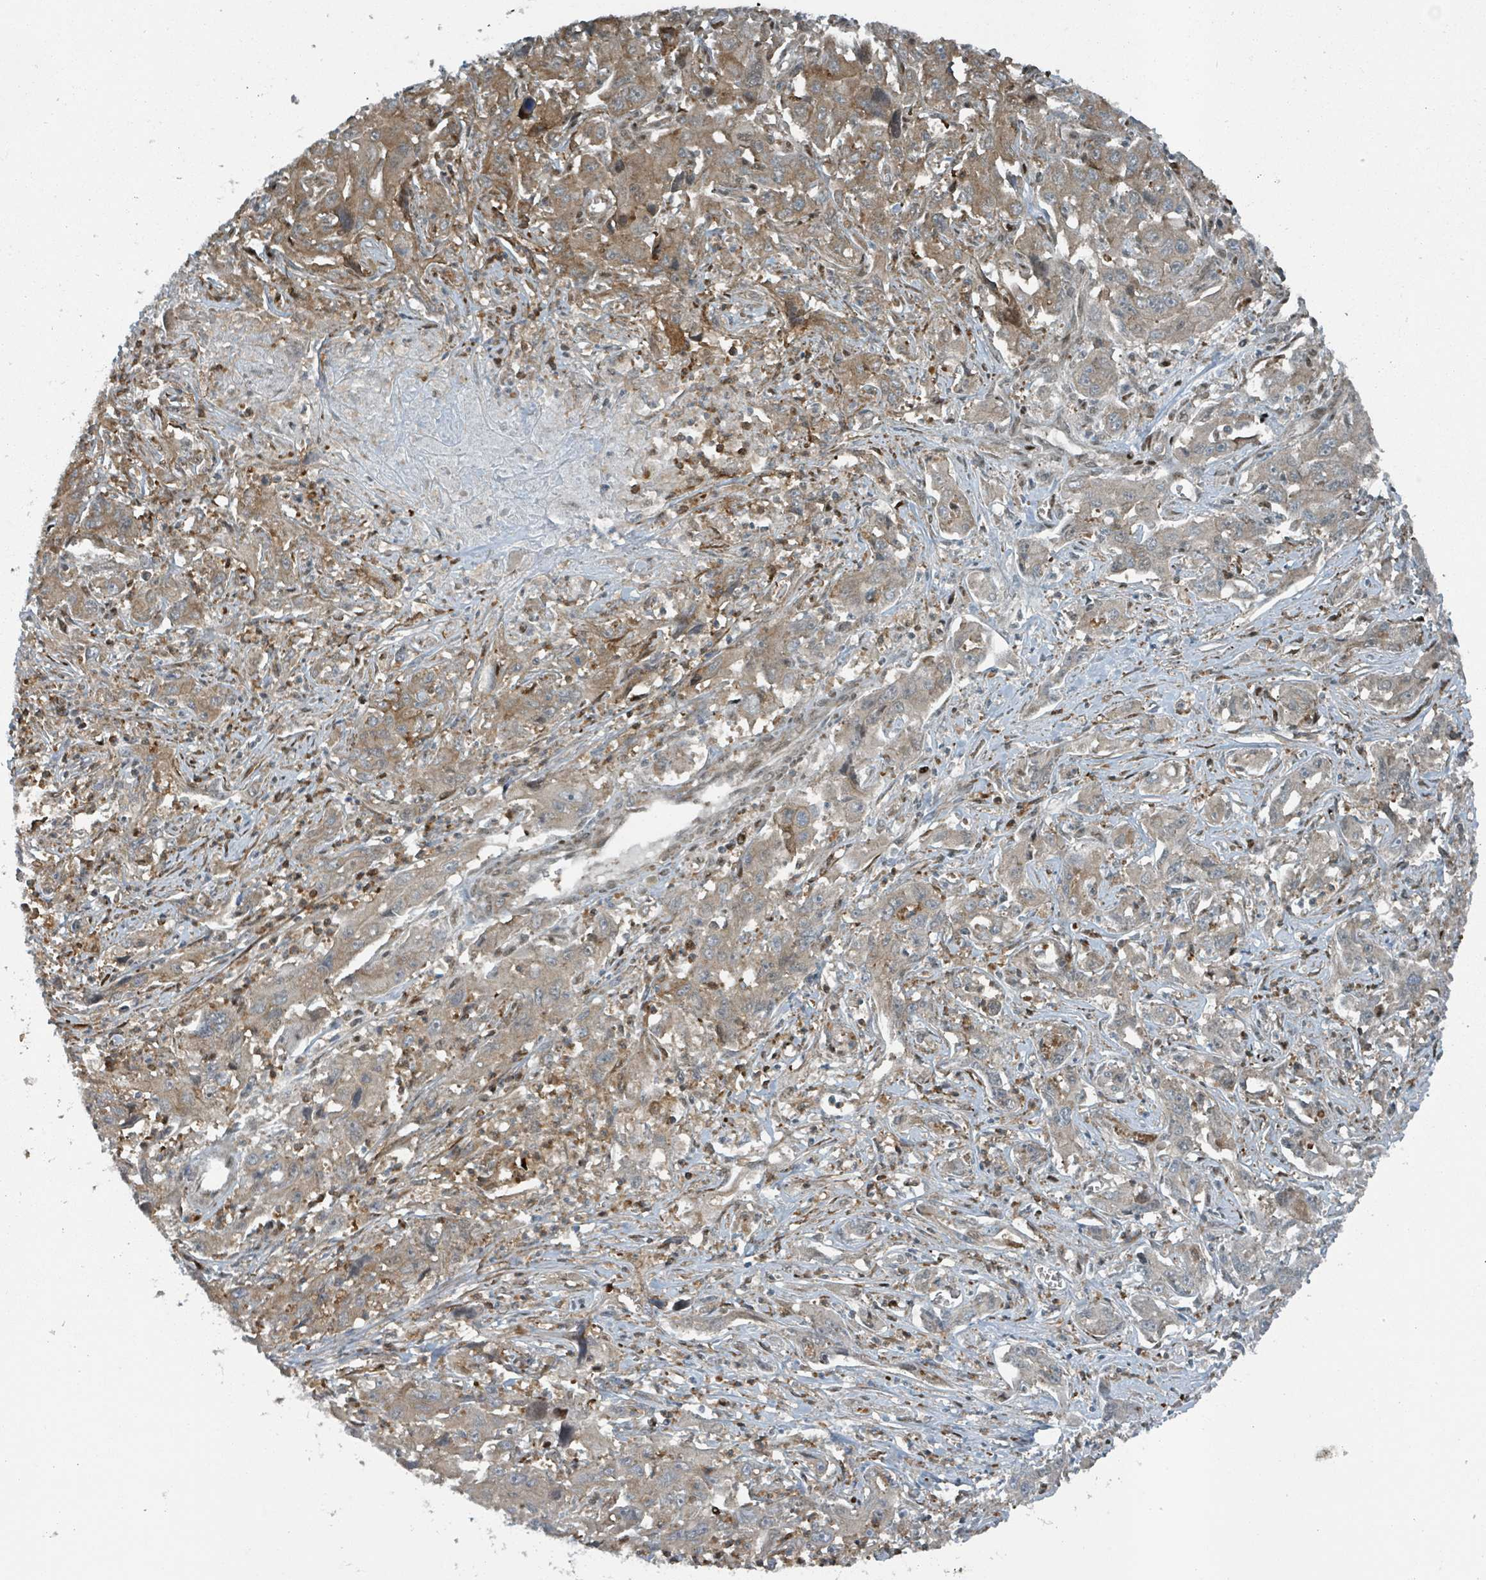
{"staining": {"intensity": "moderate", "quantity": ">75%", "location": "cytoplasmic/membranous"}, "tissue": "liver cancer", "cell_type": "Tumor cells", "image_type": "cancer", "snomed": [{"axis": "morphology", "description": "Carcinoma, Hepatocellular, NOS"}, {"axis": "topography", "description": "Liver"}], "caption": "An image of liver hepatocellular carcinoma stained for a protein exhibits moderate cytoplasmic/membranous brown staining in tumor cells.", "gene": "RHPN2", "patient": {"sex": "male", "age": 63}}